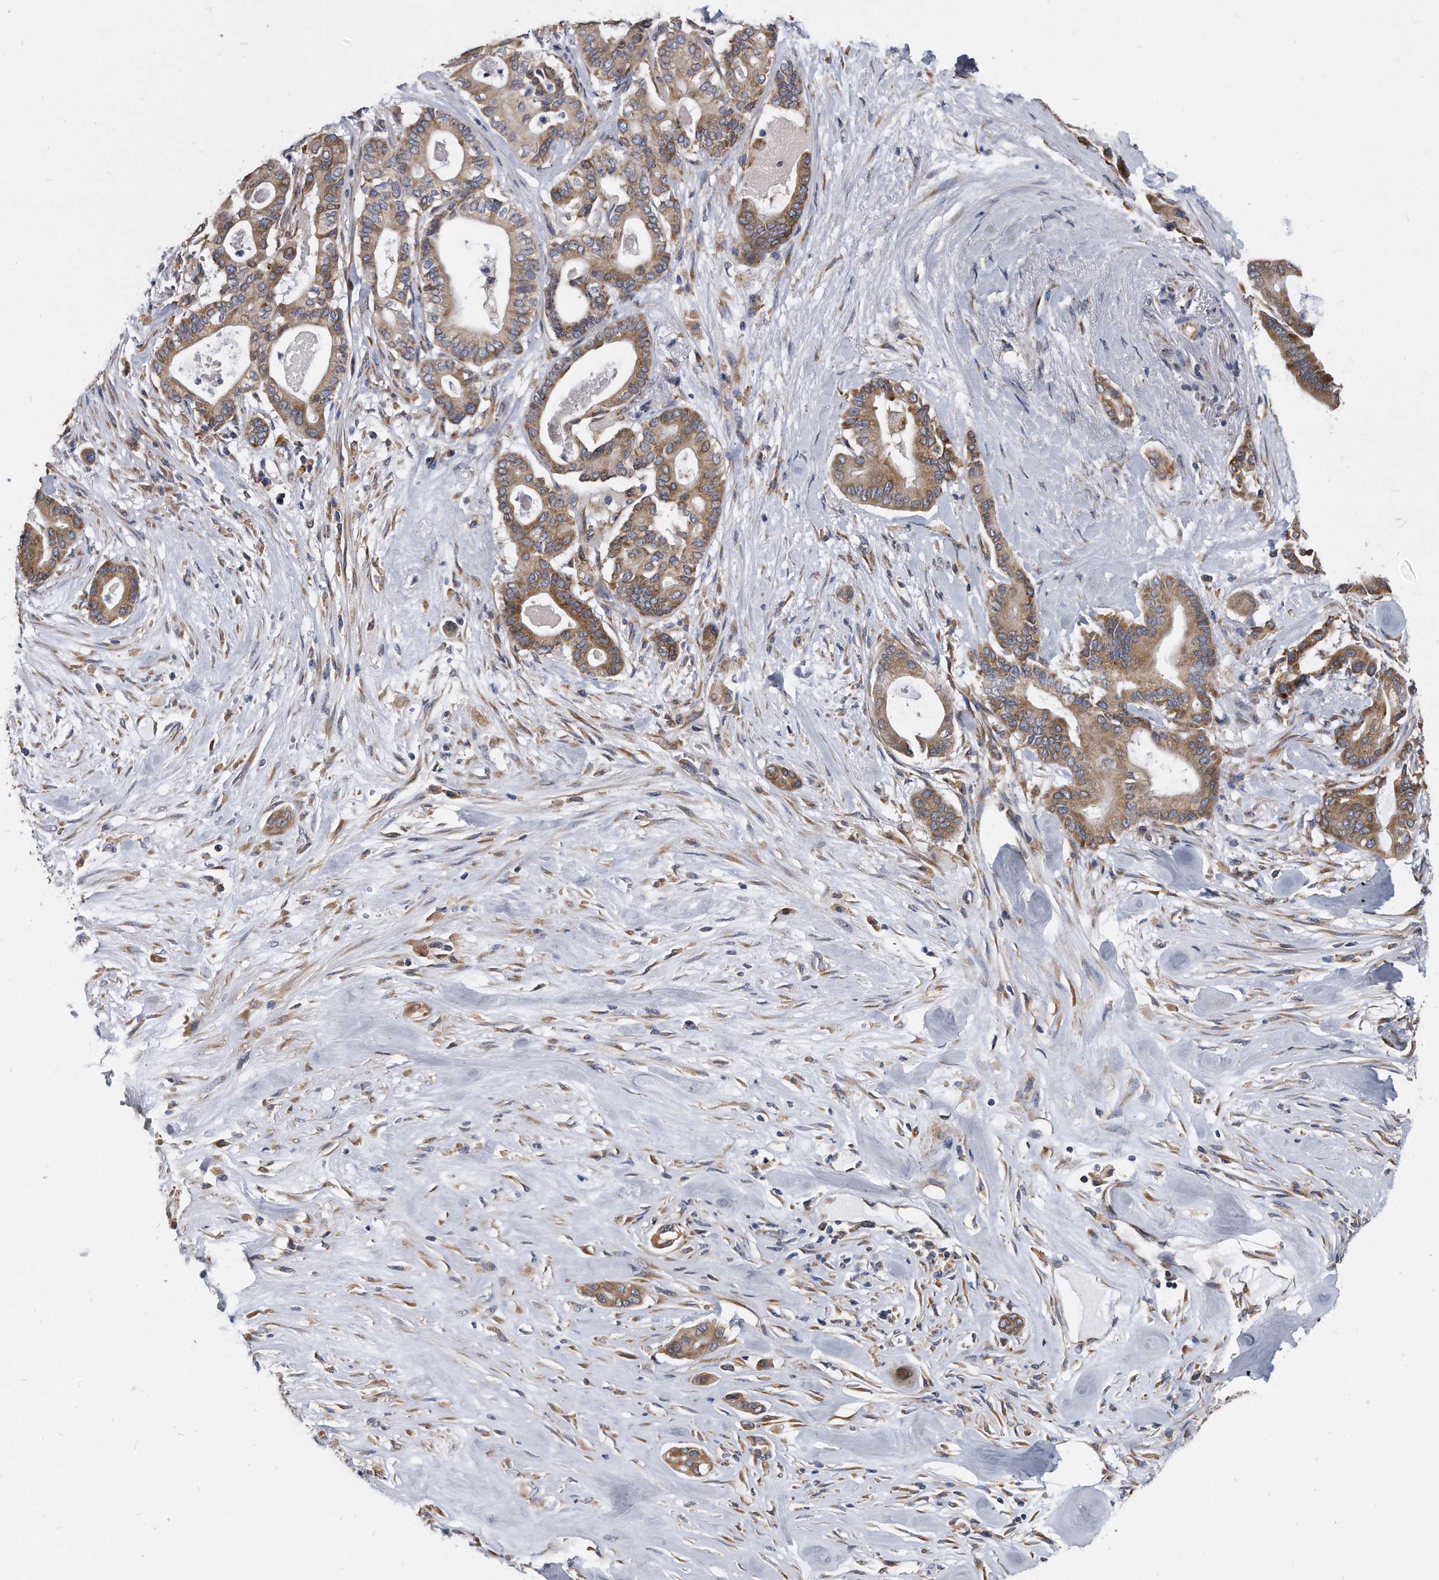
{"staining": {"intensity": "moderate", "quantity": ">75%", "location": "cytoplasmic/membranous"}, "tissue": "pancreatic cancer", "cell_type": "Tumor cells", "image_type": "cancer", "snomed": [{"axis": "morphology", "description": "Adenocarcinoma, NOS"}, {"axis": "topography", "description": "Pancreas"}], "caption": "Pancreatic cancer stained for a protein (brown) demonstrates moderate cytoplasmic/membranous positive staining in approximately >75% of tumor cells.", "gene": "CCDC47", "patient": {"sex": "male", "age": 63}}